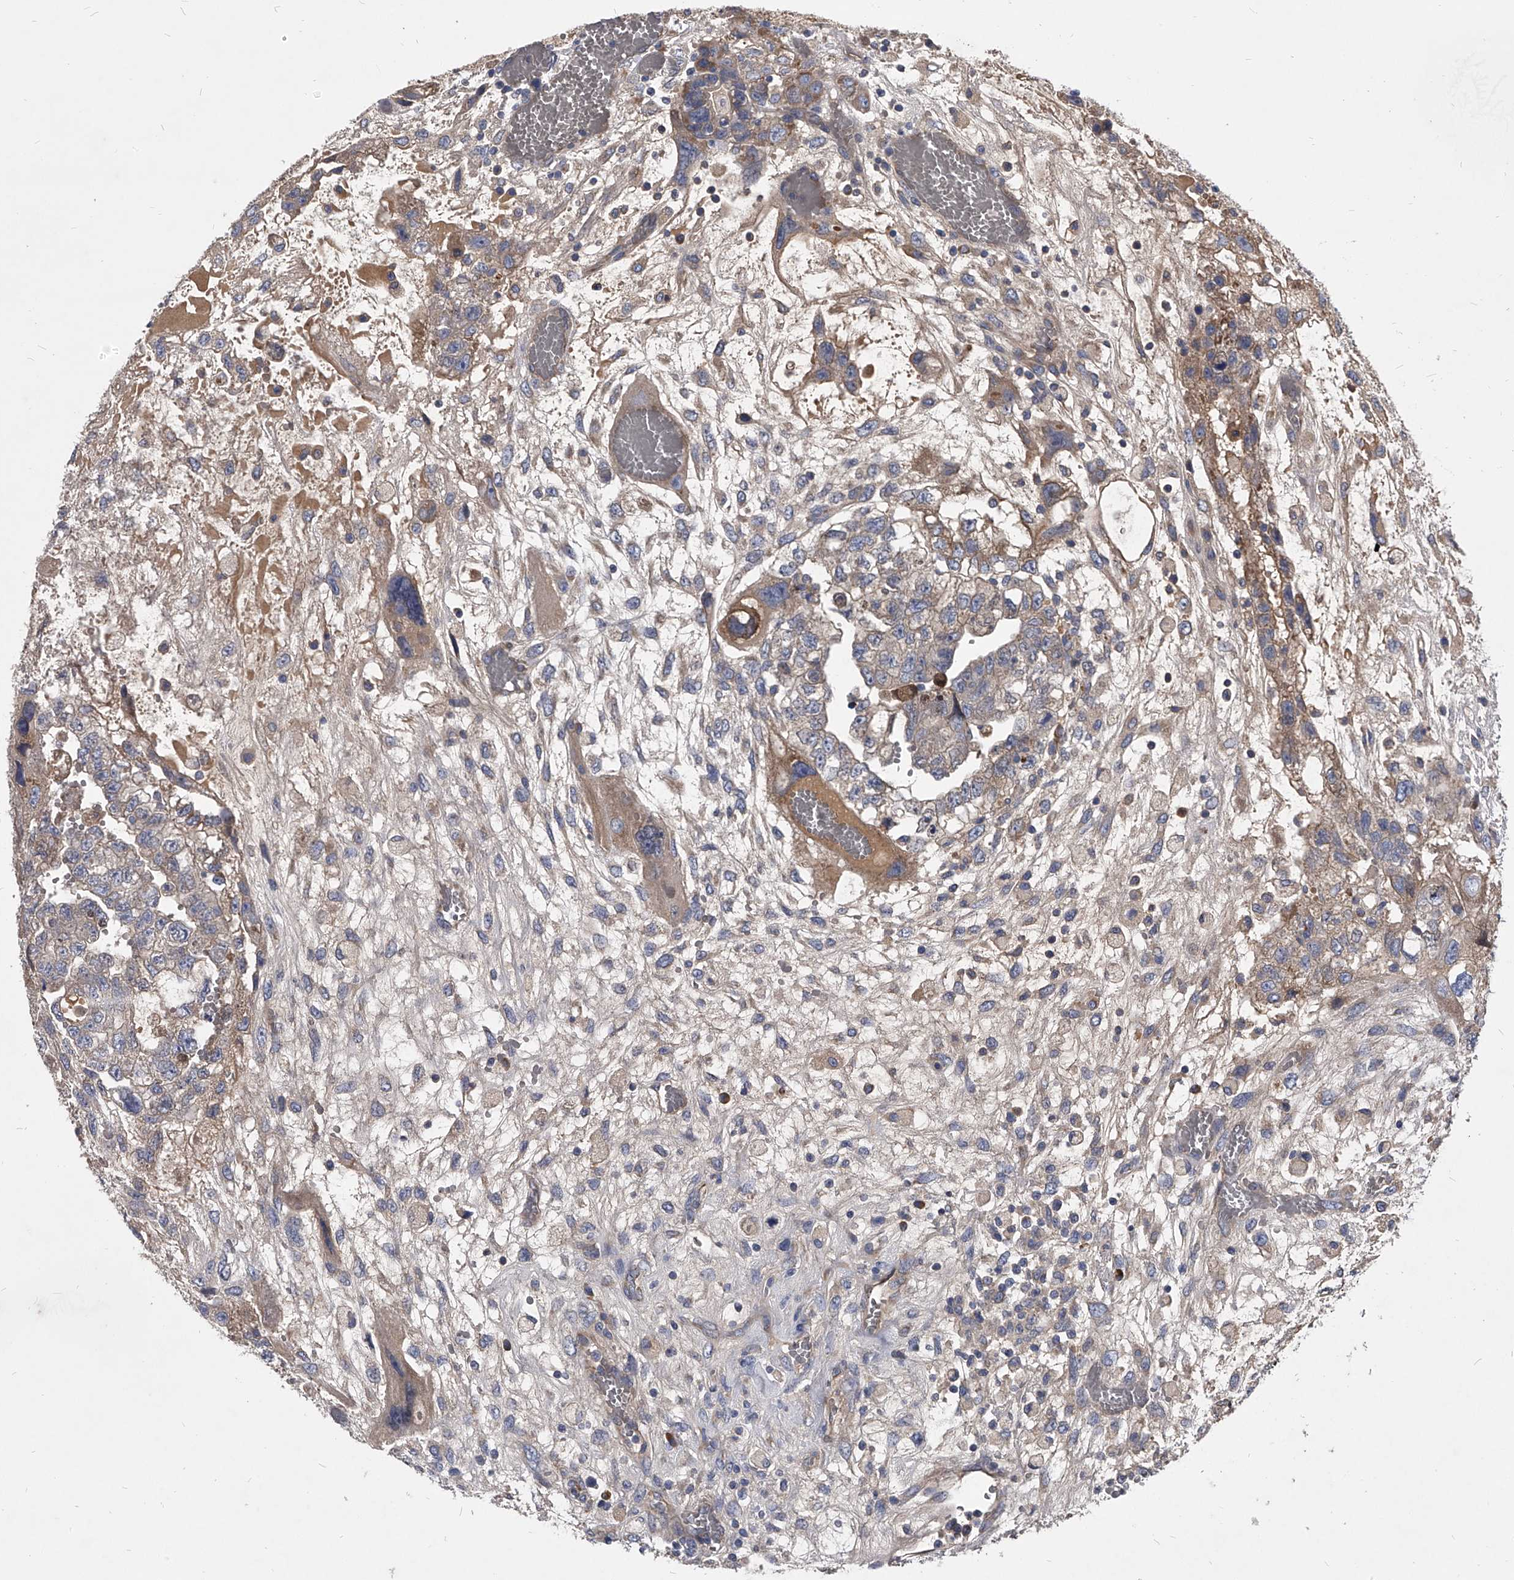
{"staining": {"intensity": "weak", "quantity": "25%-75%", "location": "cytoplasmic/membranous"}, "tissue": "testis cancer", "cell_type": "Tumor cells", "image_type": "cancer", "snomed": [{"axis": "morphology", "description": "Carcinoma, Embryonal, NOS"}, {"axis": "topography", "description": "Testis"}], "caption": "The image reveals a brown stain indicating the presence of a protein in the cytoplasmic/membranous of tumor cells in embryonal carcinoma (testis). (brown staining indicates protein expression, while blue staining denotes nuclei).", "gene": "CCR4", "patient": {"sex": "male", "age": 36}}